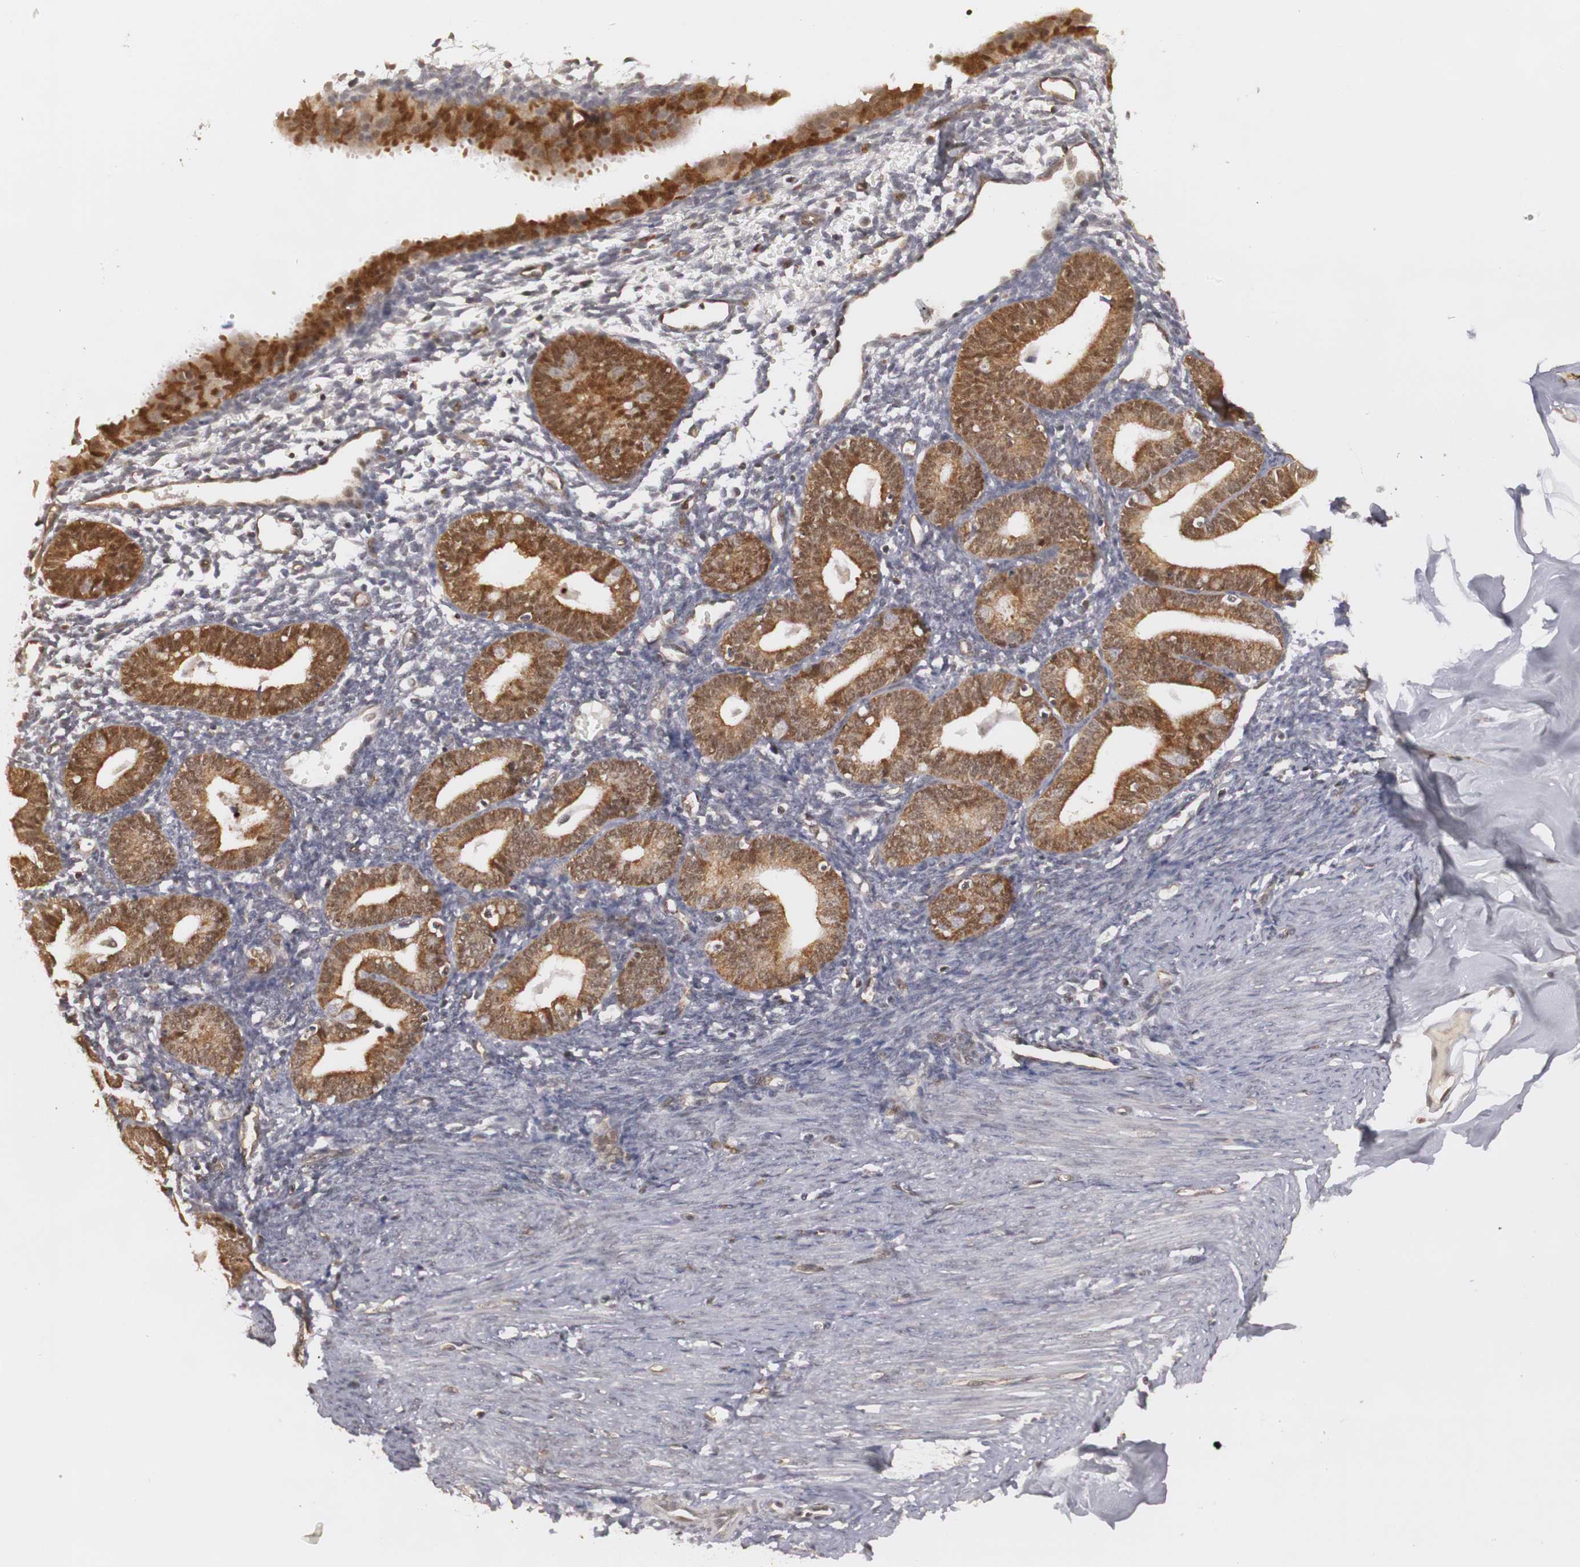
{"staining": {"intensity": "weak", "quantity": "<25%", "location": "cytoplasmic/membranous,nuclear"}, "tissue": "endometrium", "cell_type": "Cells in endometrial stroma", "image_type": "normal", "snomed": [{"axis": "morphology", "description": "Normal tissue, NOS"}, {"axis": "topography", "description": "Endometrium"}], "caption": "An immunohistochemistry histopathology image of benign endometrium is shown. There is no staining in cells in endometrial stroma of endometrium.", "gene": "PLEKHA1", "patient": {"sex": "female", "age": 61}}